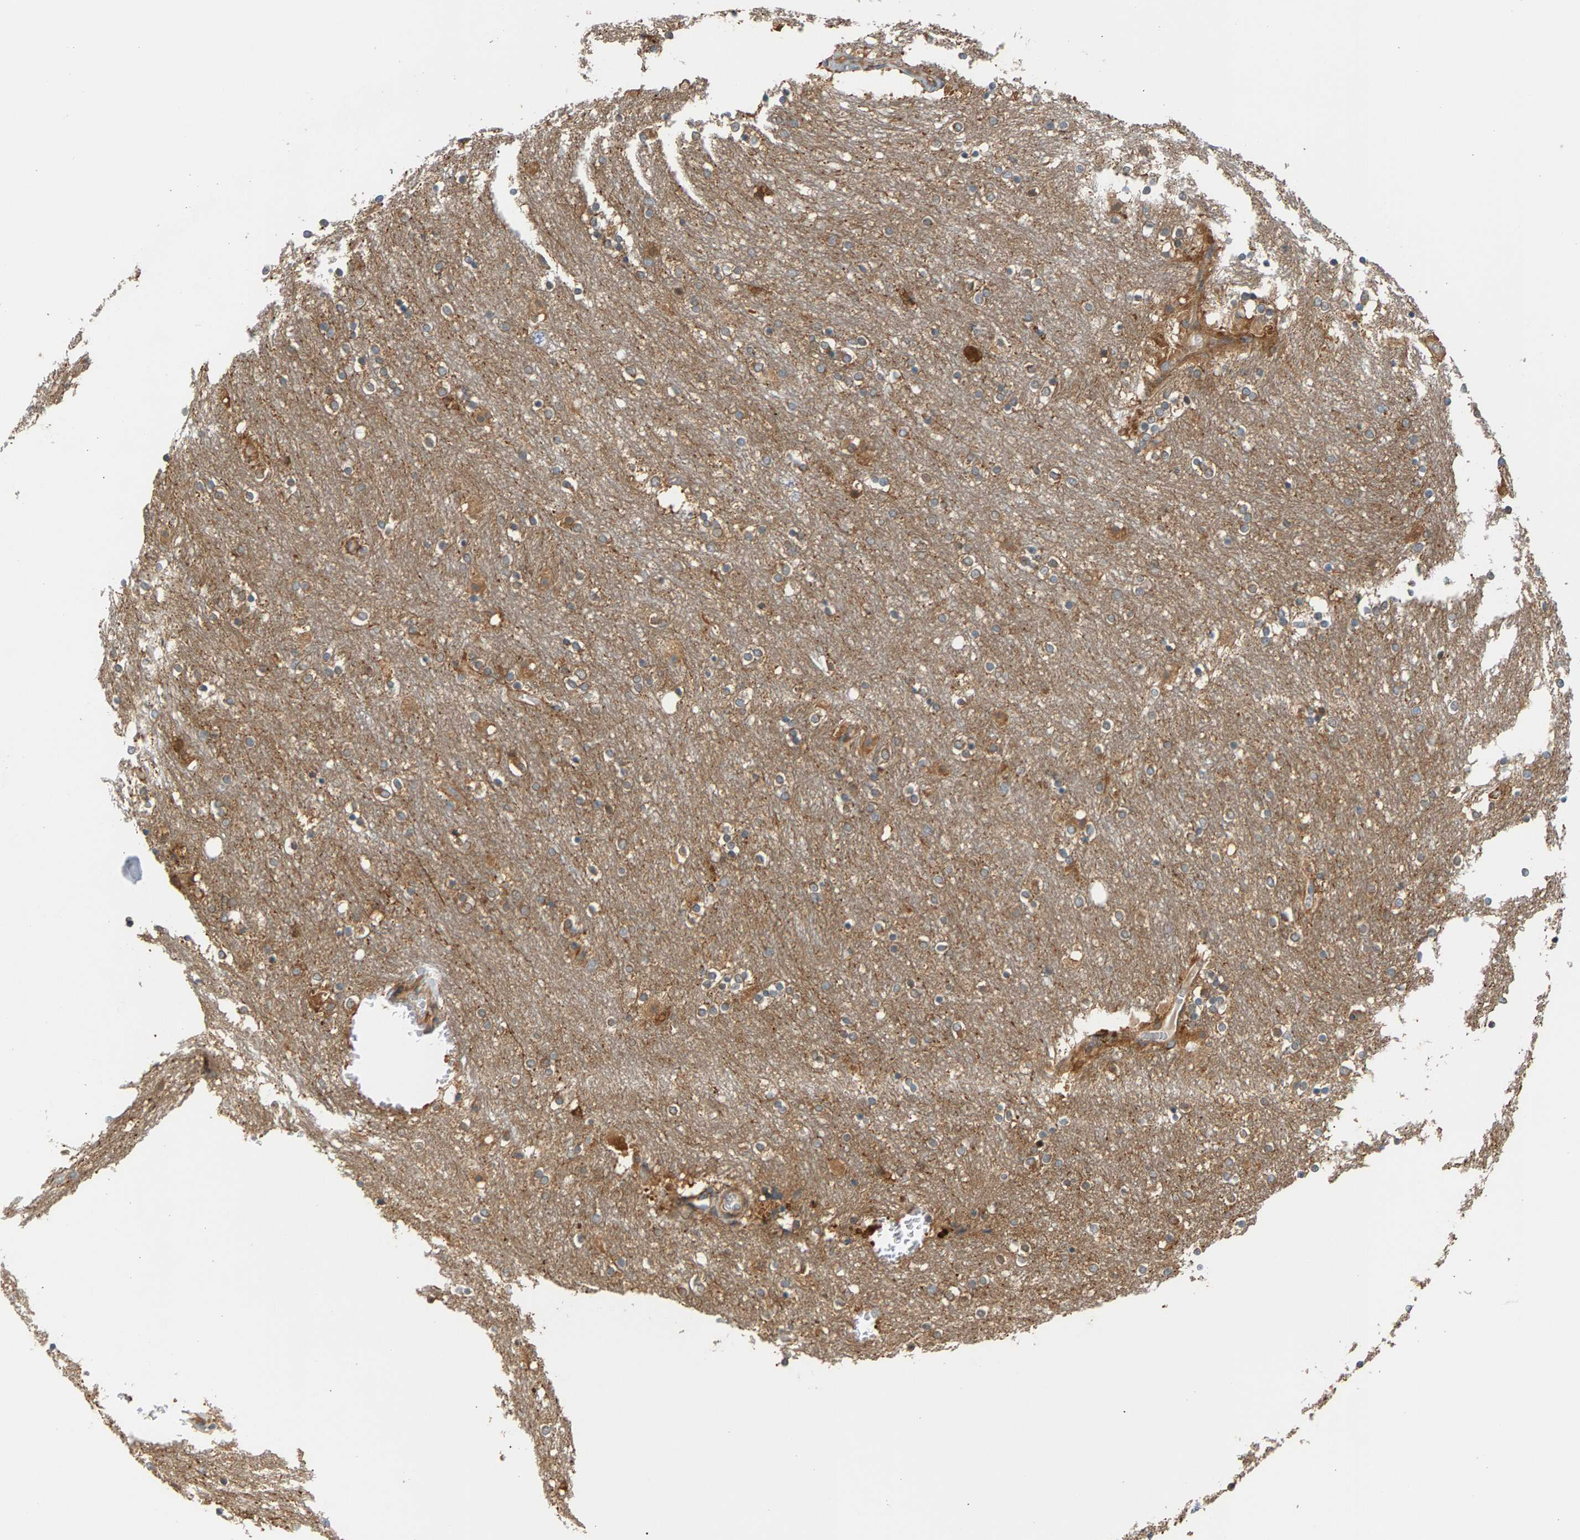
{"staining": {"intensity": "strong", "quantity": ">75%", "location": "cytoplasmic/membranous"}, "tissue": "caudate", "cell_type": "Glial cells", "image_type": "normal", "snomed": [{"axis": "morphology", "description": "Normal tissue, NOS"}, {"axis": "topography", "description": "Lateral ventricle wall"}], "caption": "This photomicrograph exhibits immunohistochemistry staining of normal caudate, with high strong cytoplasmic/membranous positivity in approximately >75% of glial cells.", "gene": "MAP2K5", "patient": {"sex": "female", "age": 54}}